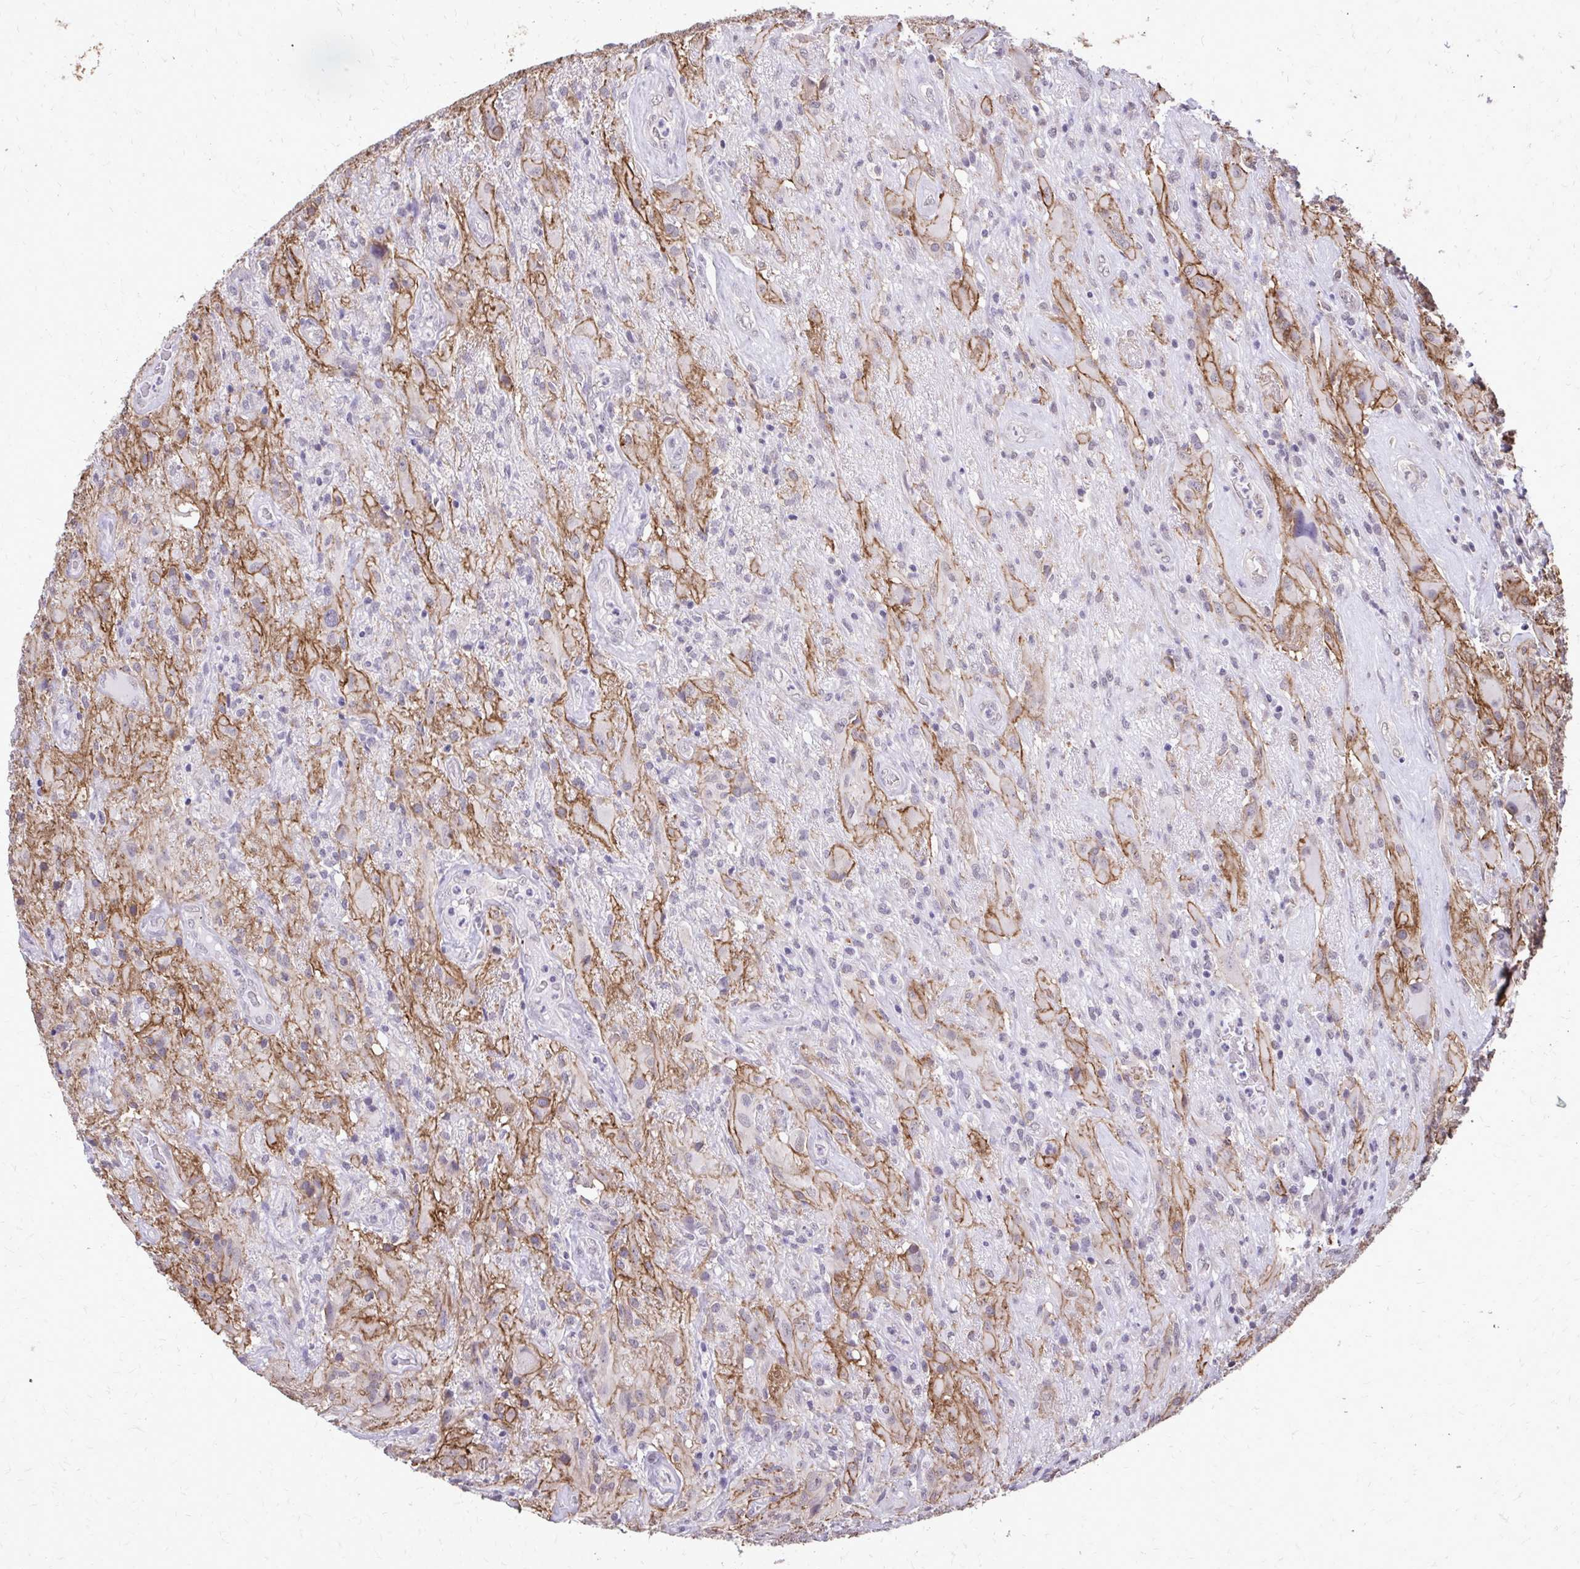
{"staining": {"intensity": "negative", "quantity": "none", "location": "none"}, "tissue": "glioma", "cell_type": "Tumor cells", "image_type": "cancer", "snomed": [{"axis": "morphology", "description": "Glioma, malignant, High grade"}, {"axis": "topography", "description": "Brain"}], "caption": "The image exhibits no staining of tumor cells in high-grade glioma (malignant).", "gene": "AKAP5", "patient": {"sex": "male", "age": 46}}